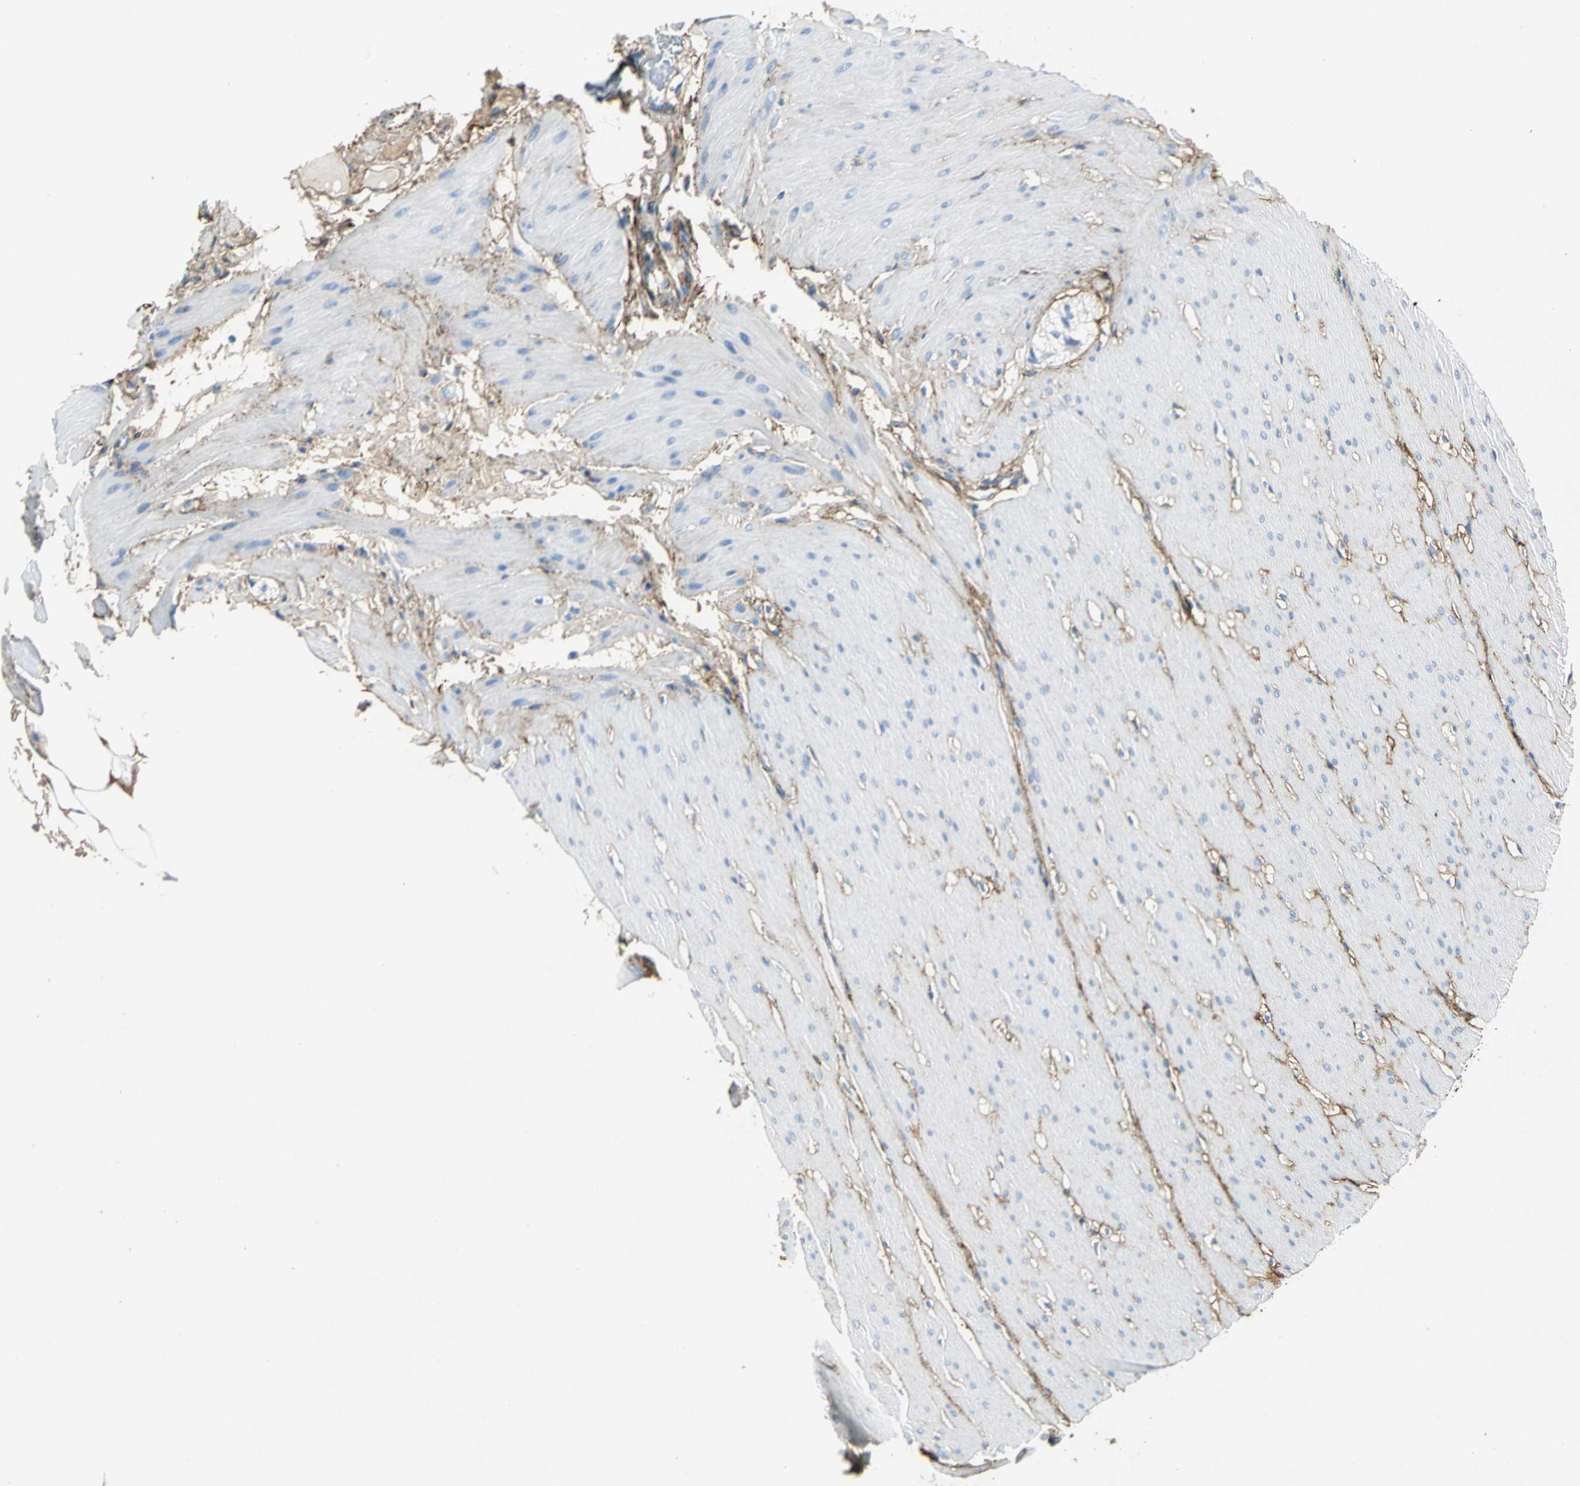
{"staining": {"intensity": "weak", "quantity": "25%-75%", "location": "cytoplasmic/membranous"}, "tissue": "smooth muscle", "cell_type": "Smooth muscle cells", "image_type": "normal", "snomed": [{"axis": "morphology", "description": "Normal tissue, NOS"}, {"axis": "topography", "description": "Smooth muscle"}, {"axis": "topography", "description": "Colon"}], "caption": "Smooth muscle cells demonstrate low levels of weak cytoplasmic/membranous positivity in approximately 25%-75% of cells in normal smooth muscle.", "gene": "EFNB3", "patient": {"sex": "male", "age": 67}}